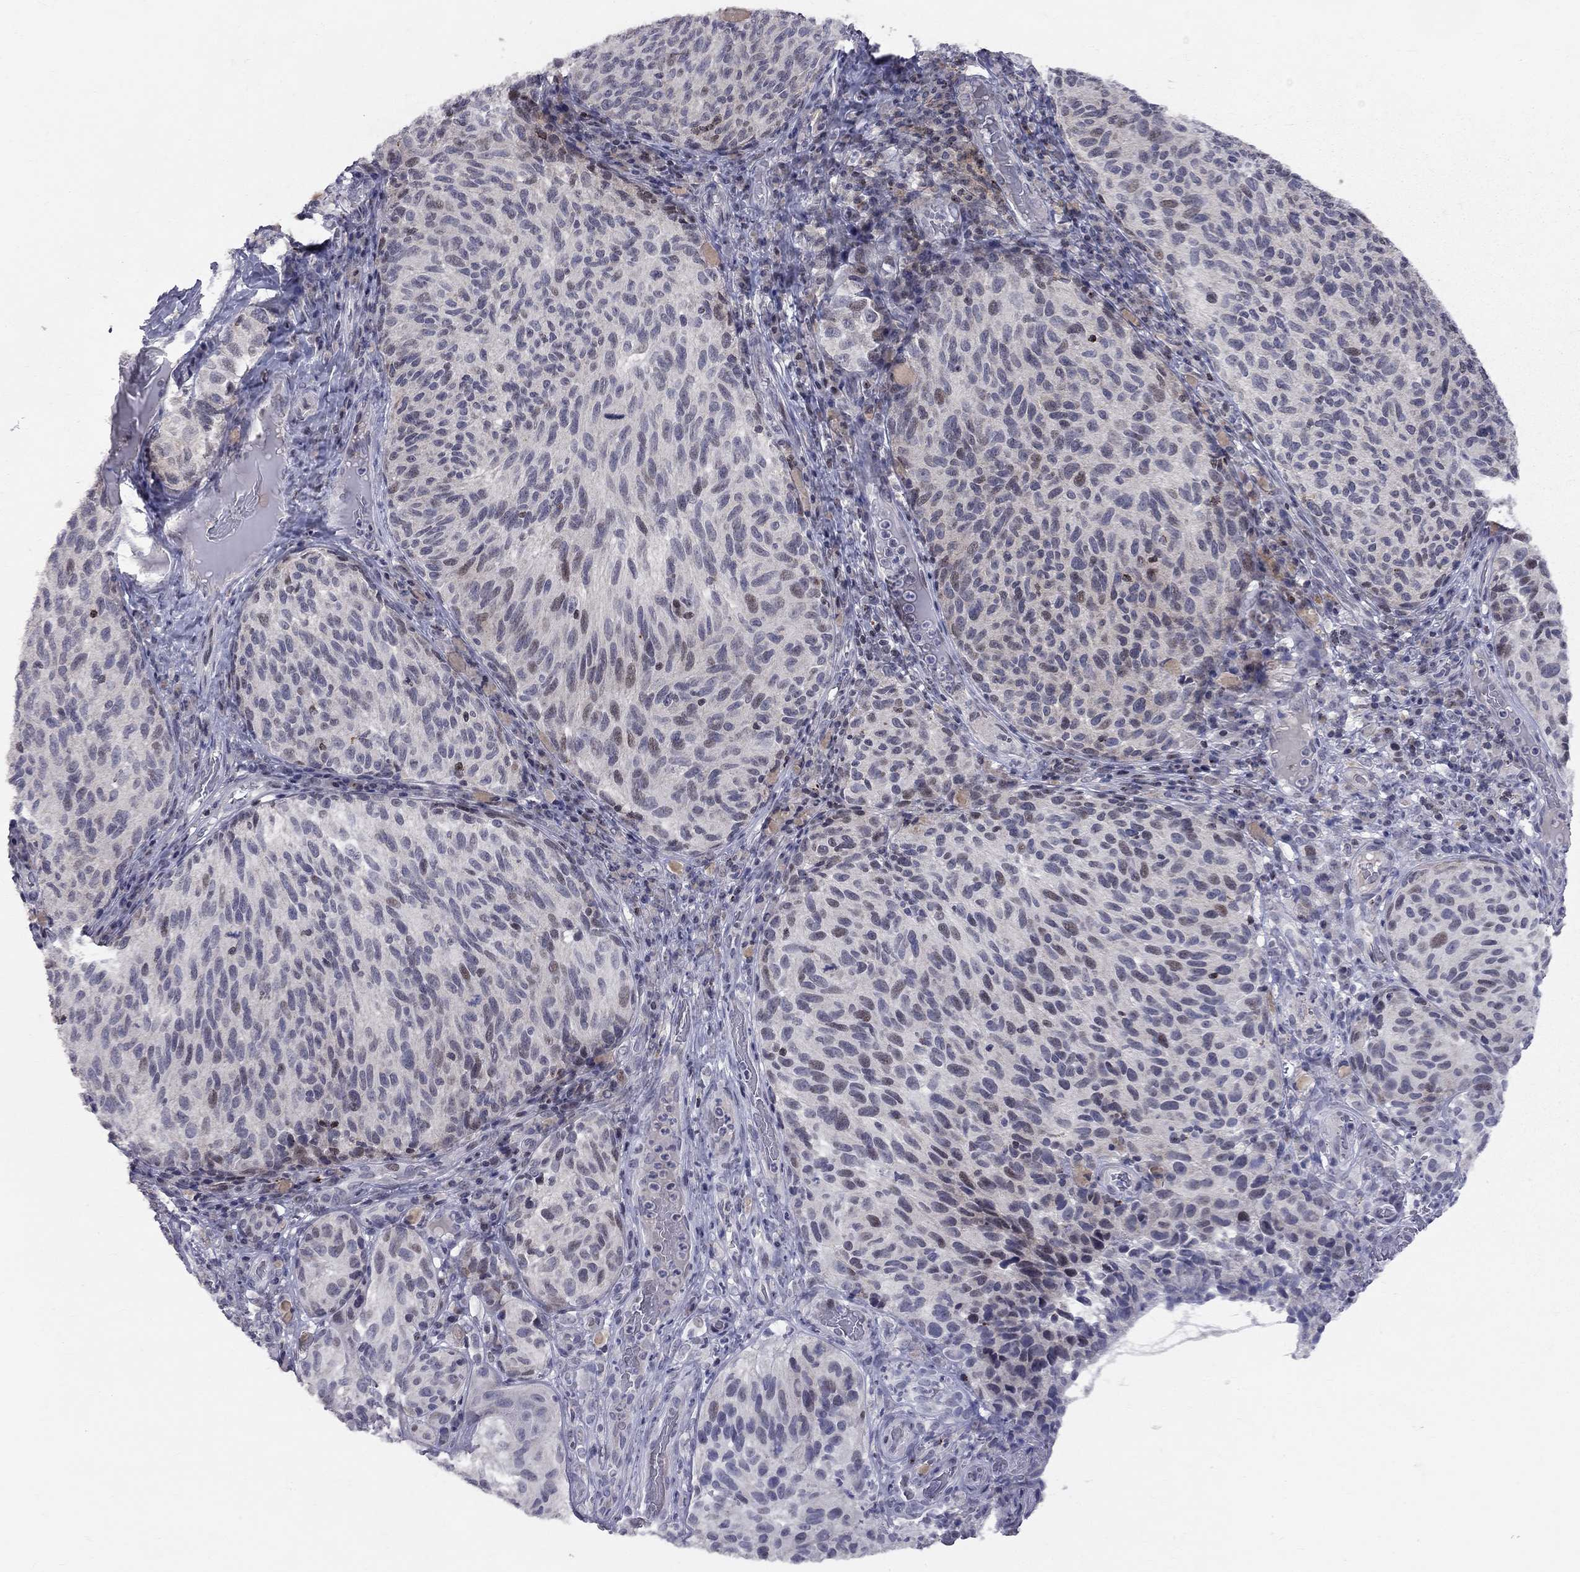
{"staining": {"intensity": "negative", "quantity": "none", "location": "none"}, "tissue": "melanoma", "cell_type": "Tumor cells", "image_type": "cancer", "snomed": [{"axis": "morphology", "description": "Malignant melanoma, NOS"}, {"axis": "topography", "description": "Skin"}], "caption": "Photomicrograph shows no significant protein expression in tumor cells of melanoma.", "gene": "HDAC3", "patient": {"sex": "female", "age": 73}}